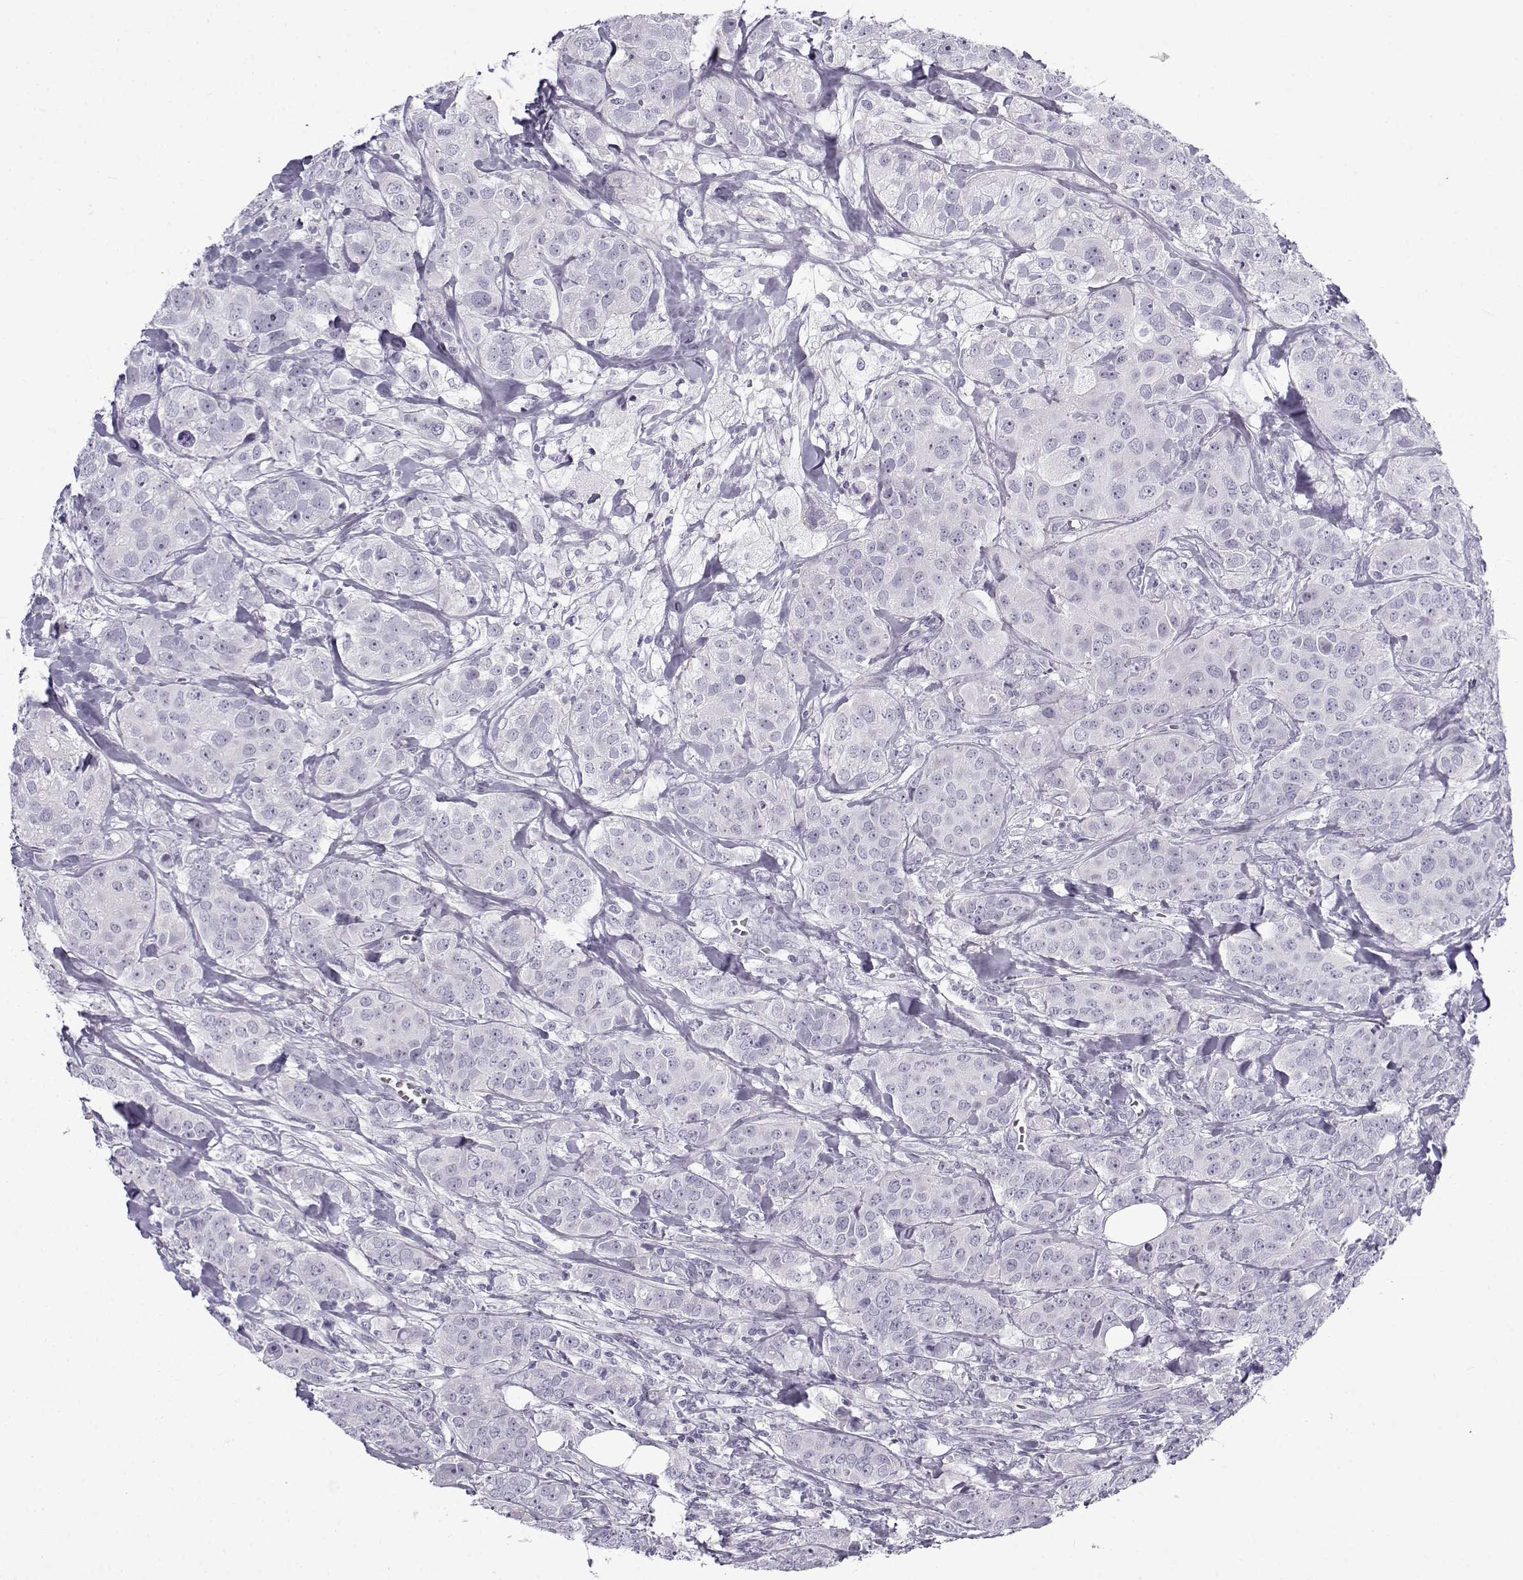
{"staining": {"intensity": "negative", "quantity": "none", "location": "none"}, "tissue": "breast cancer", "cell_type": "Tumor cells", "image_type": "cancer", "snomed": [{"axis": "morphology", "description": "Duct carcinoma"}, {"axis": "topography", "description": "Breast"}], "caption": "Immunohistochemistry (IHC) image of neoplastic tissue: breast intraductal carcinoma stained with DAB (3,3'-diaminobenzidine) shows no significant protein expression in tumor cells.", "gene": "GTSF1L", "patient": {"sex": "female", "age": 43}}